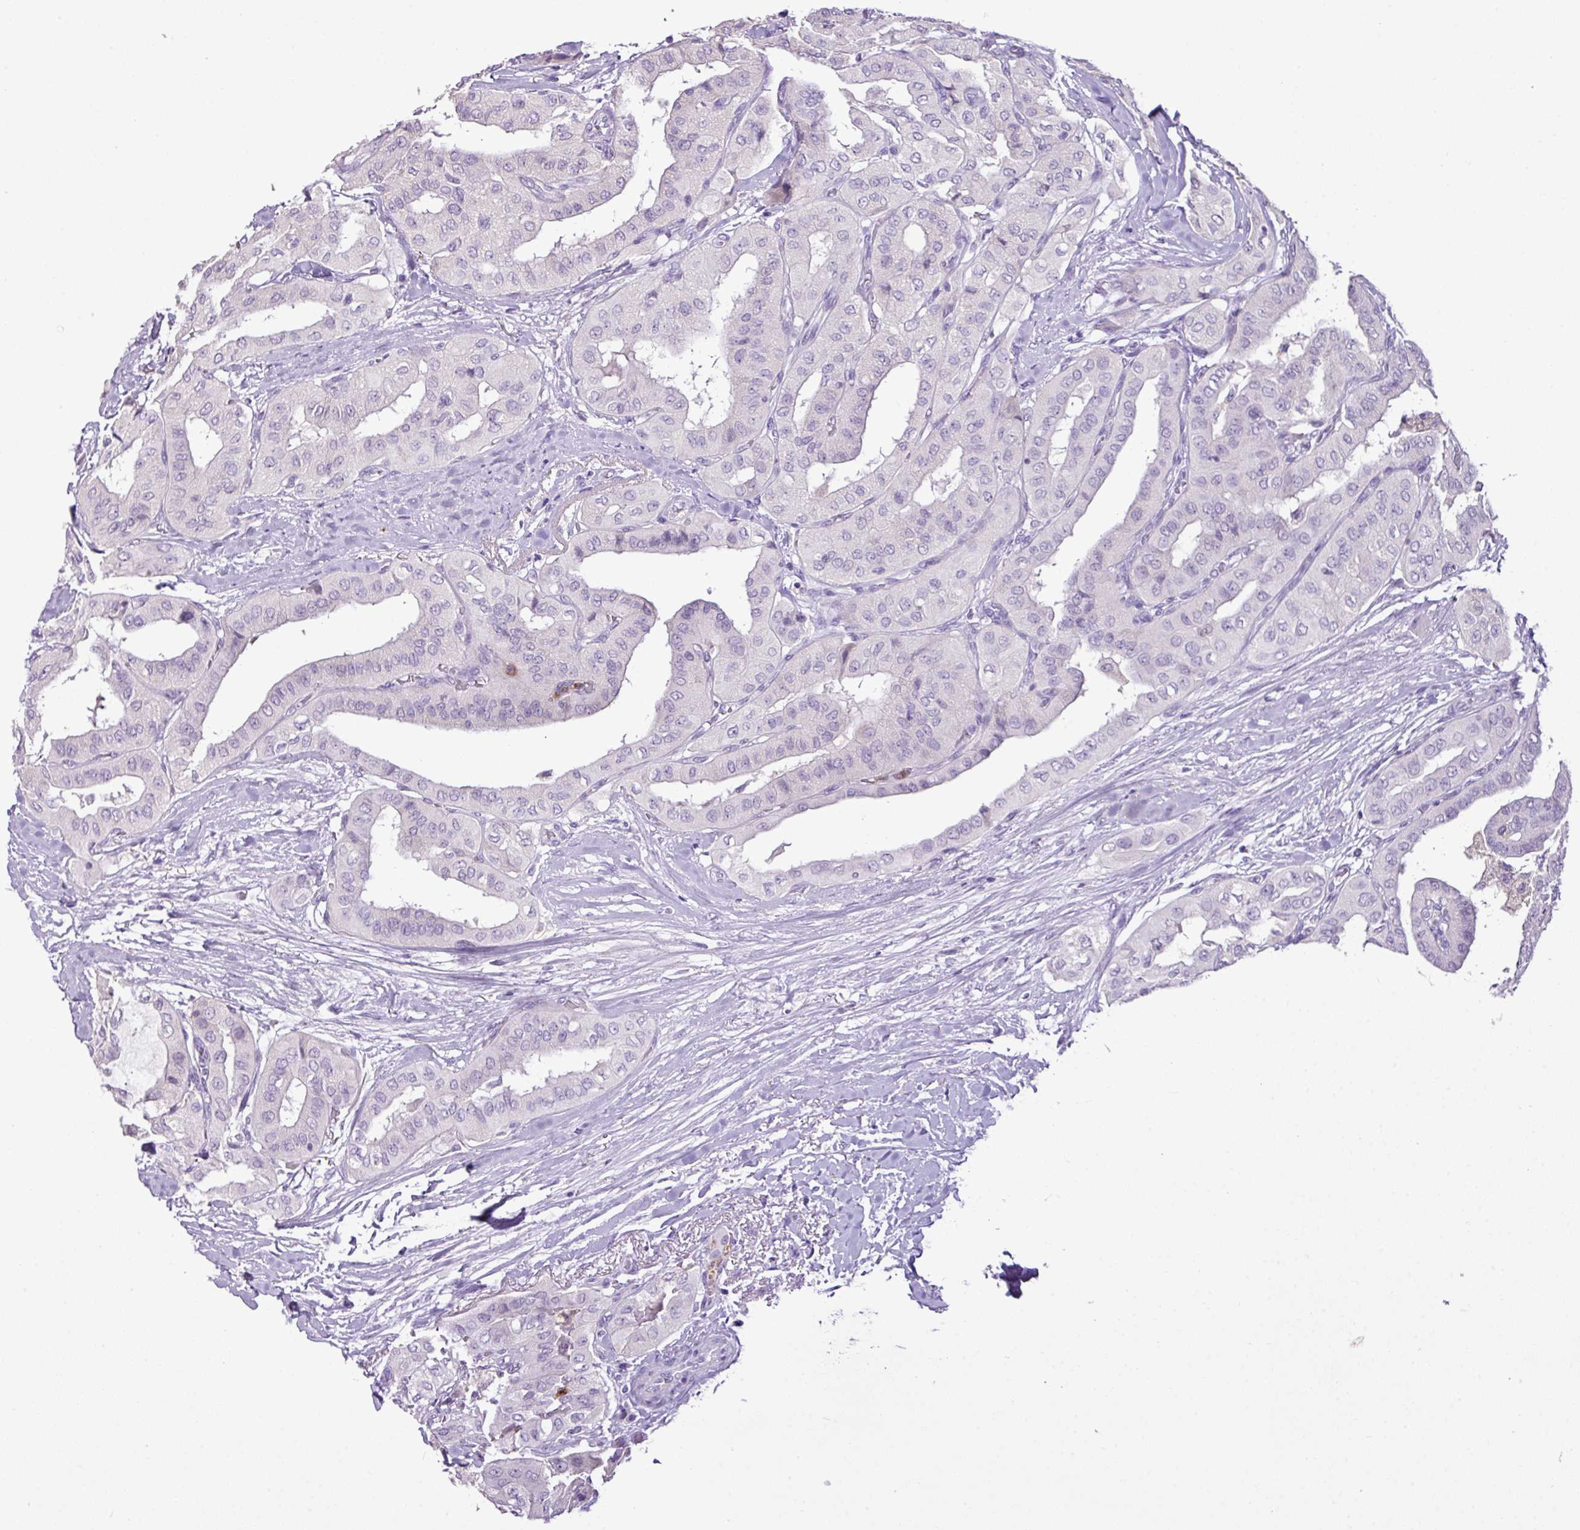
{"staining": {"intensity": "negative", "quantity": "none", "location": "none"}, "tissue": "thyroid cancer", "cell_type": "Tumor cells", "image_type": "cancer", "snomed": [{"axis": "morphology", "description": "Papillary adenocarcinoma, NOS"}, {"axis": "topography", "description": "Thyroid gland"}], "caption": "Thyroid cancer was stained to show a protein in brown. There is no significant positivity in tumor cells. (Stains: DAB (3,3'-diaminobenzidine) IHC with hematoxylin counter stain, Microscopy: brightfield microscopy at high magnification).", "gene": "HTR3E", "patient": {"sex": "female", "age": 59}}